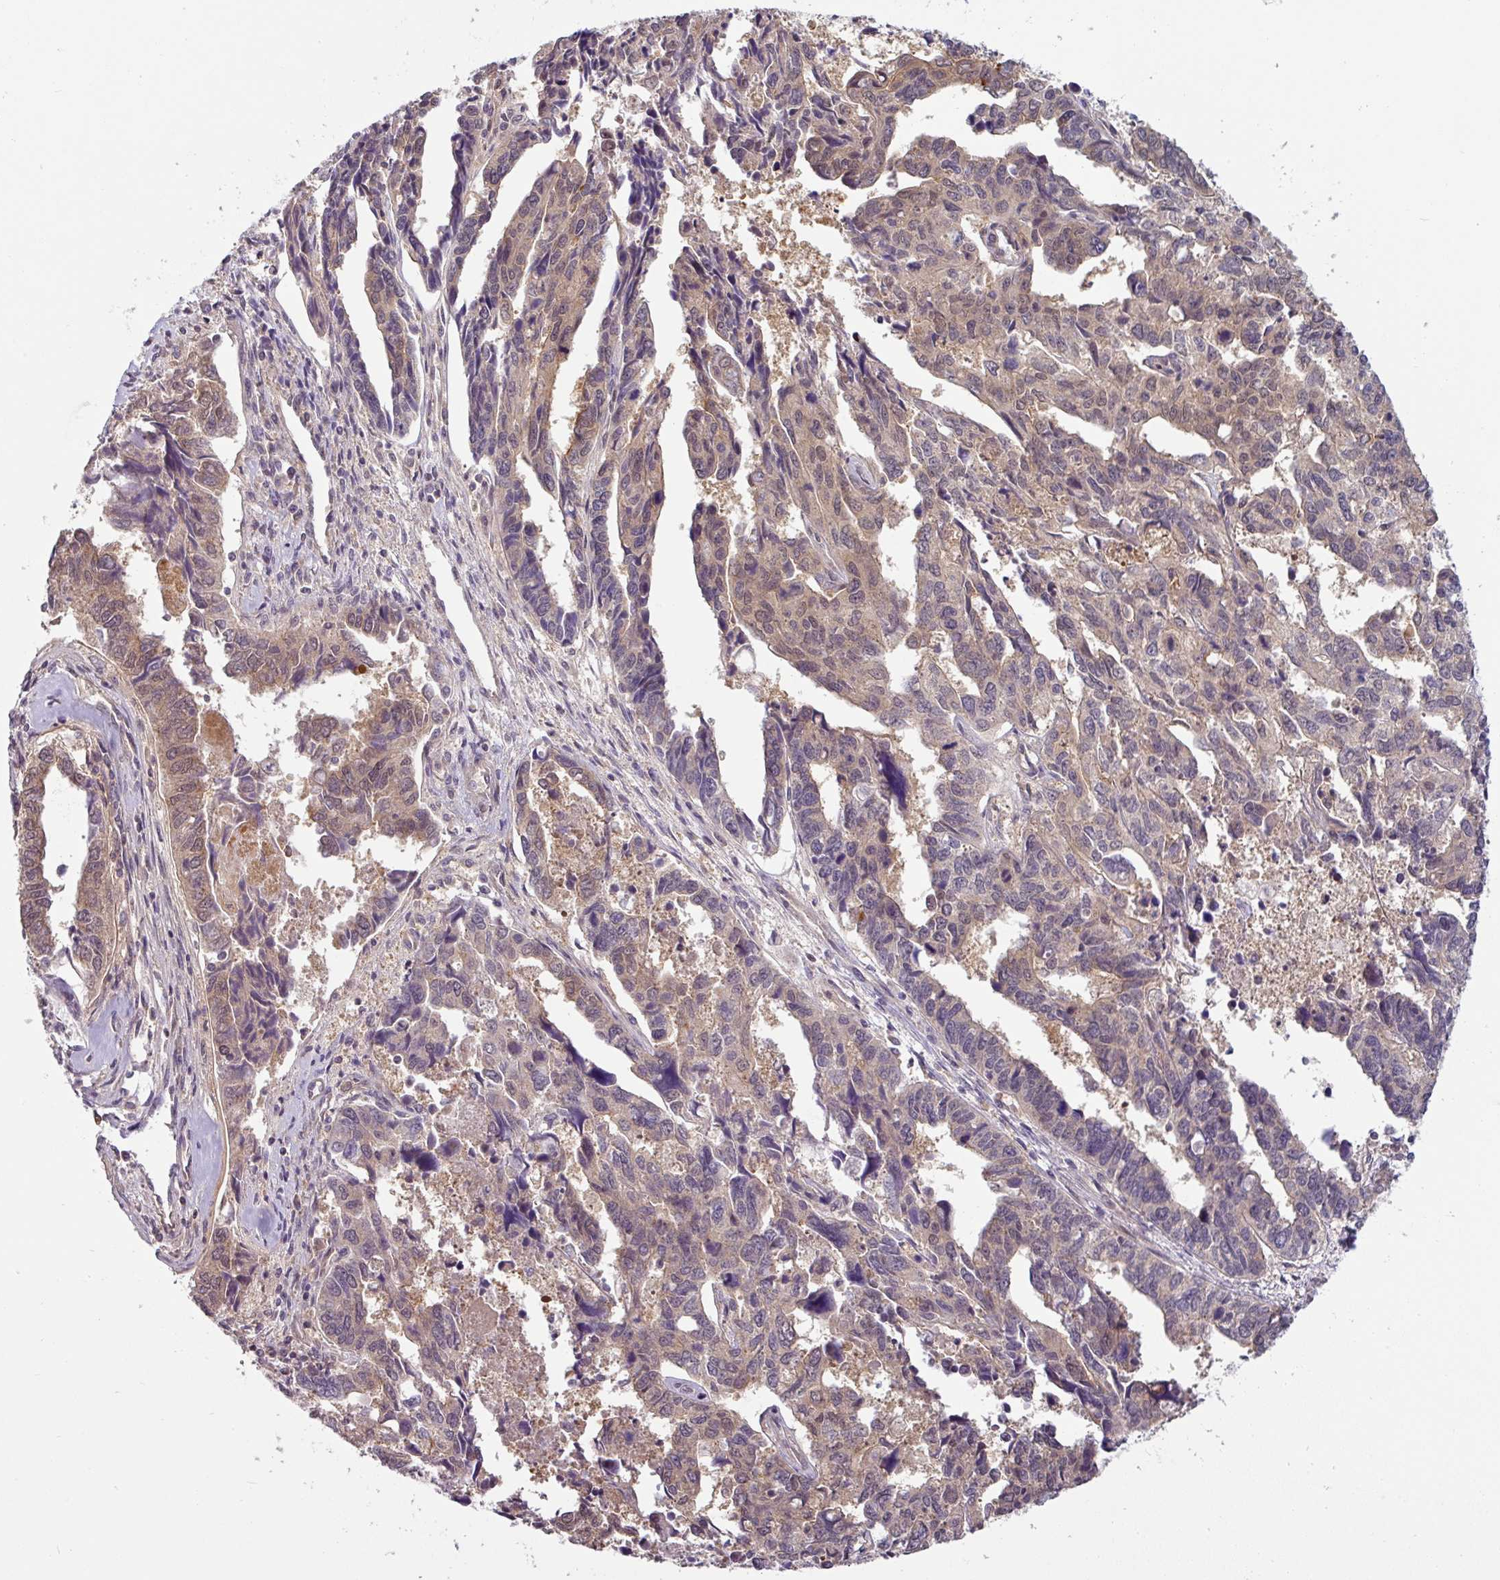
{"staining": {"intensity": "weak", "quantity": "<25%", "location": "cytoplasmic/membranous"}, "tissue": "endometrial cancer", "cell_type": "Tumor cells", "image_type": "cancer", "snomed": [{"axis": "morphology", "description": "Adenocarcinoma, NOS"}, {"axis": "topography", "description": "Endometrium"}], "caption": "The histopathology image displays no significant expression in tumor cells of endometrial cancer.", "gene": "SHB", "patient": {"sex": "female", "age": 73}}